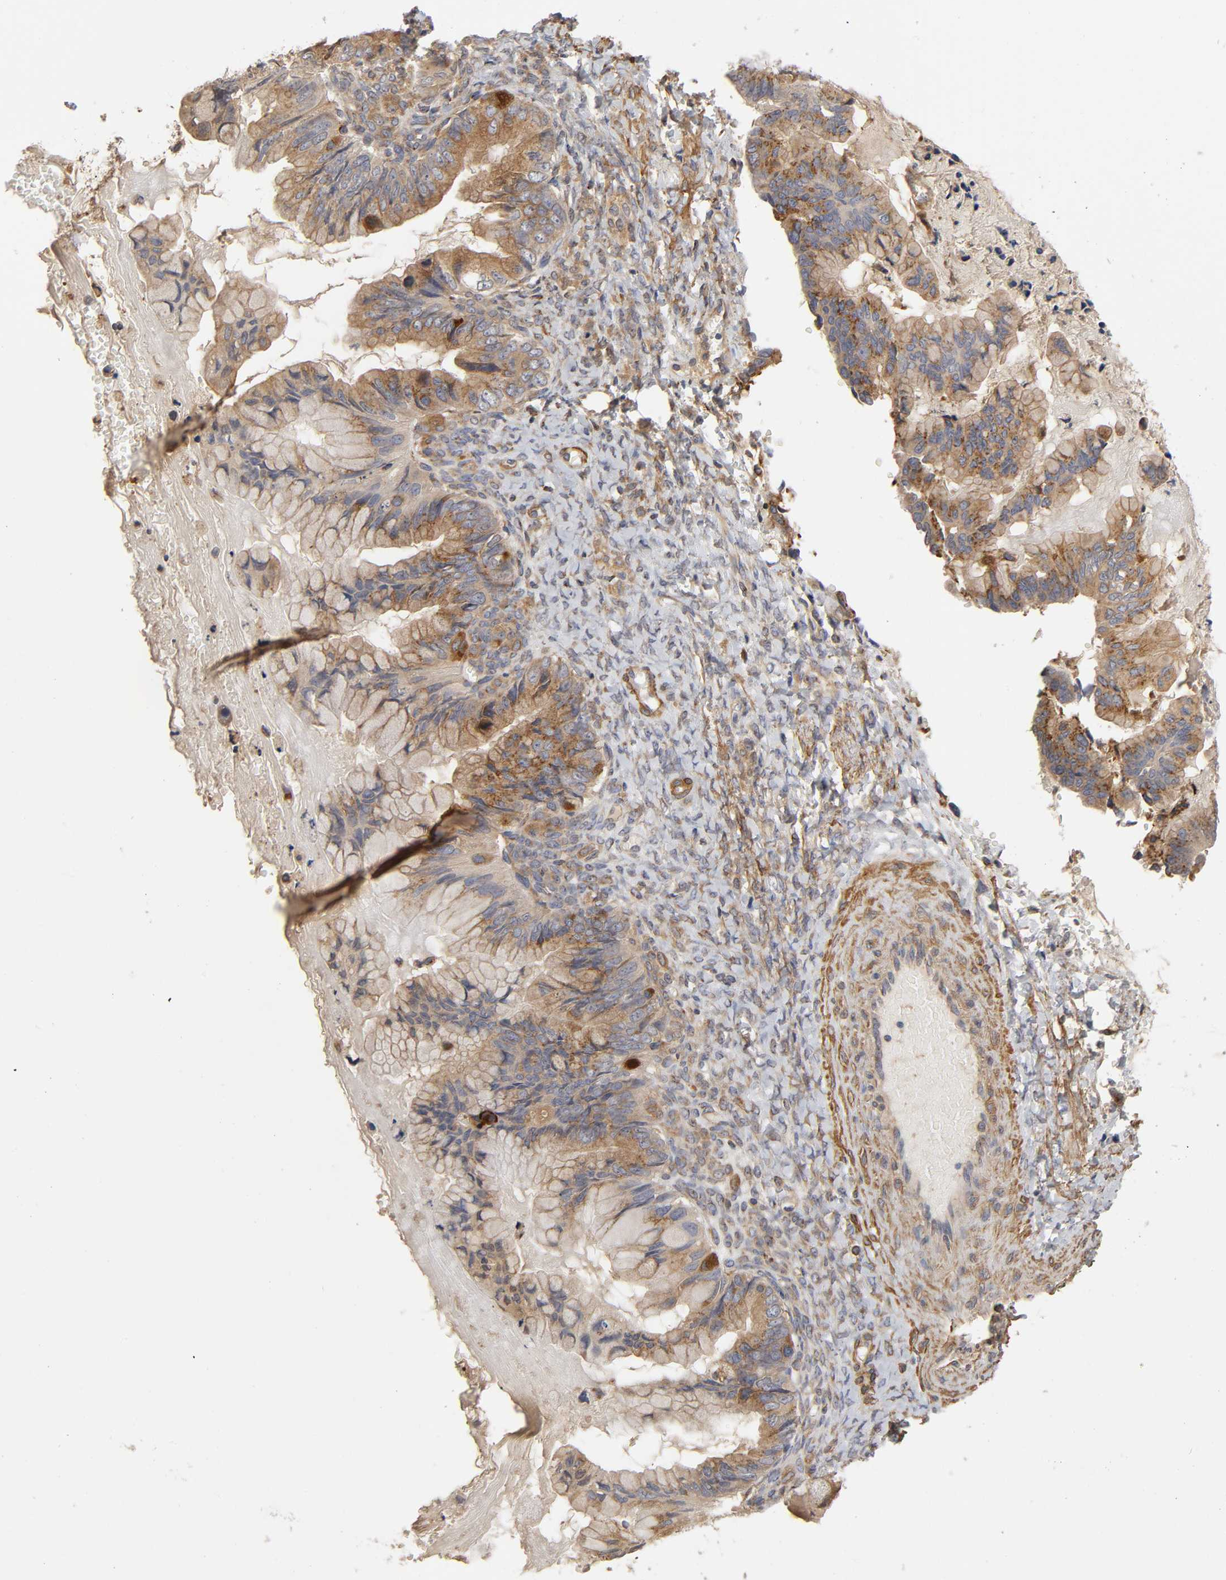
{"staining": {"intensity": "moderate", "quantity": ">75%", "location": "cytoplasmic/membranous"}, "tissue": "ovarian cancer", "cell_type": "Tumor cells", "image_type": "cancer", "snomed": [{"axis": "morphology", "description": "Cystadenocarcinoma, mucinous, NOS"}, {"axis": "topography", "description": "Ovary"}], "caption": "A micrograph of human ovarian cancer (mucinous cystadenocarcinoma) stained for a protein shows moderate cytoplasmic/membranous brown staining in tumor cells. The protein of interest is shown in brown color, while the nuclei are stained blue.", "gene": "GNPTG", "patient": {"sex": "female", "age": 36}}